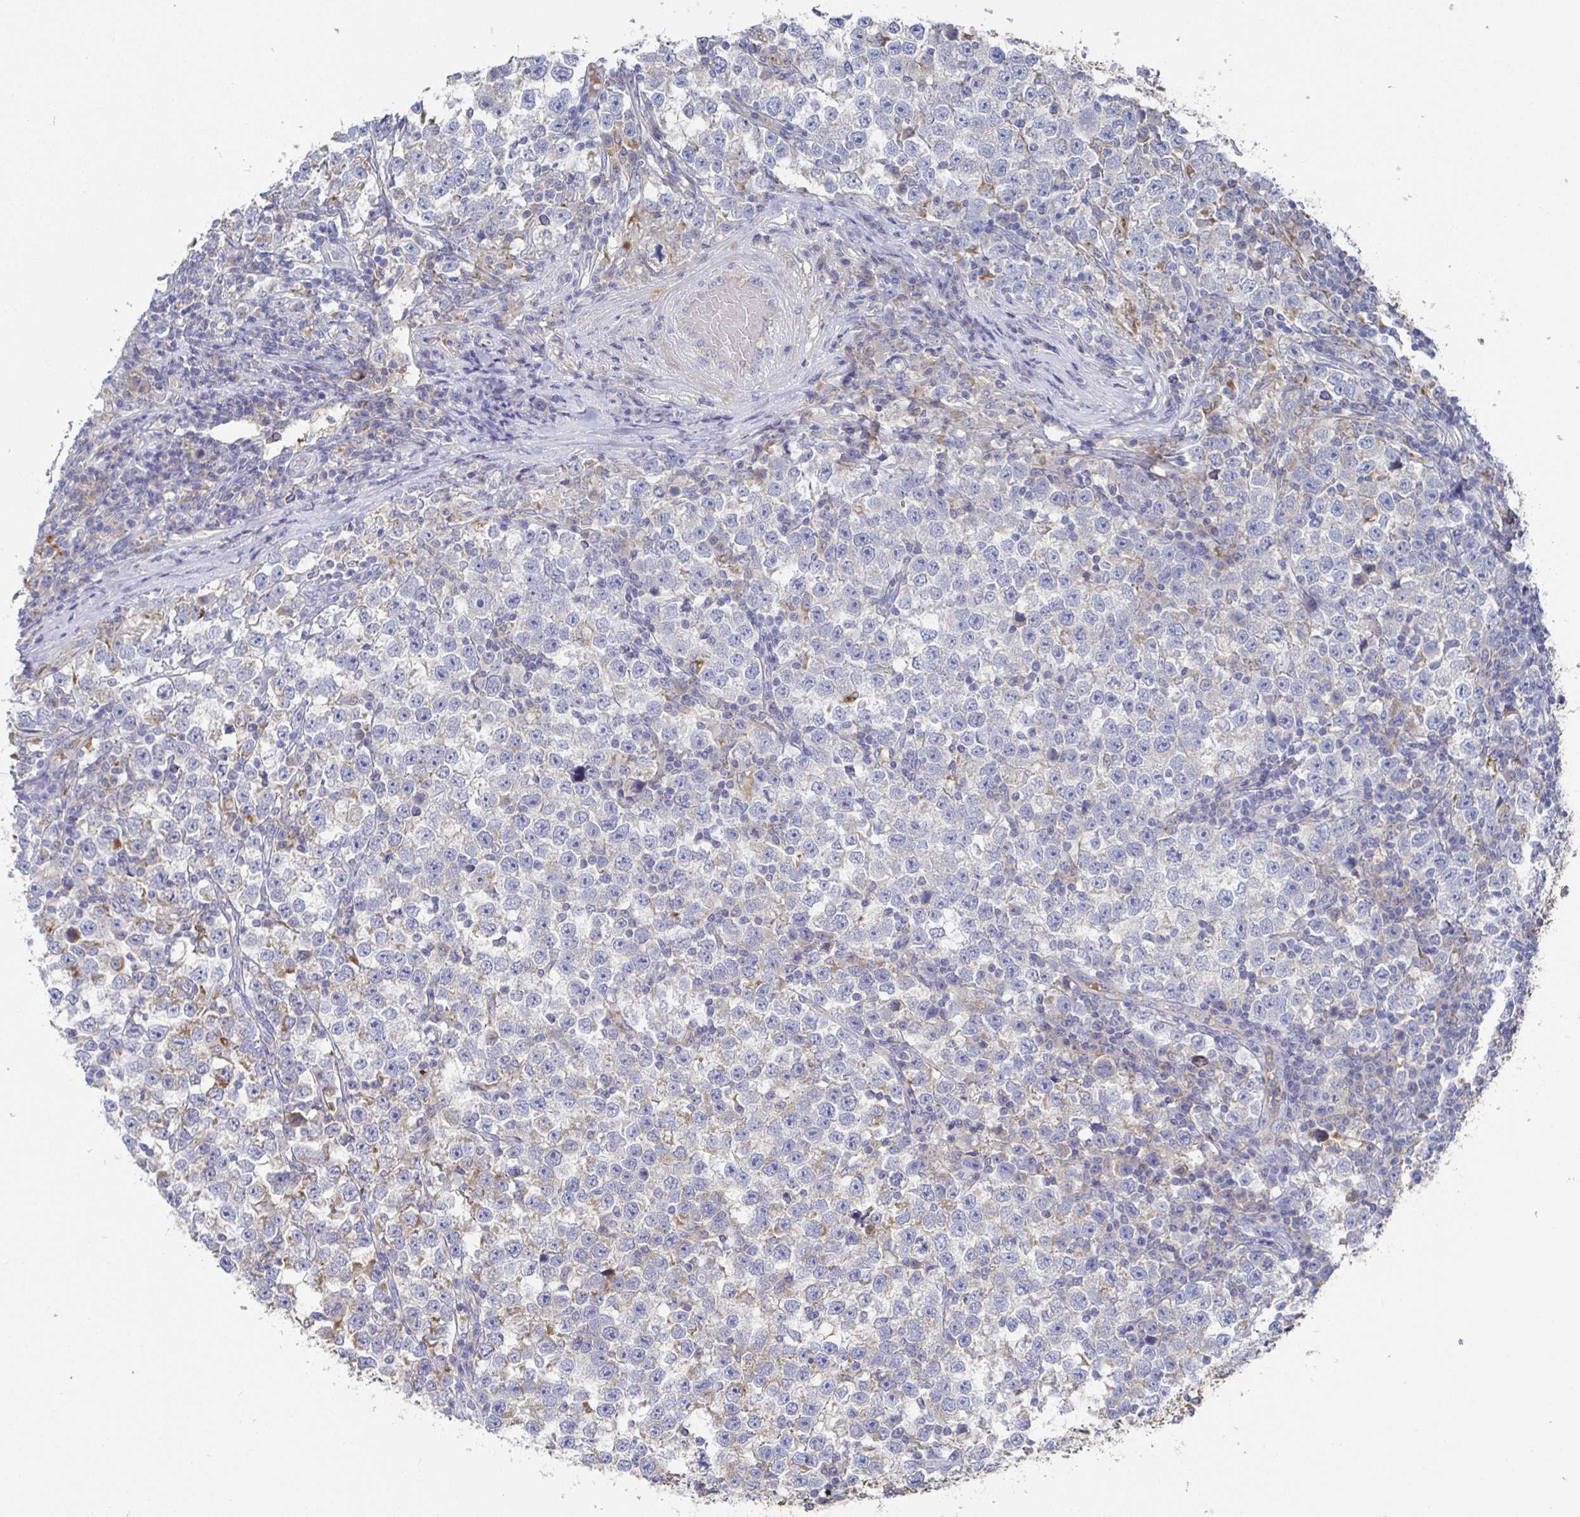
{"staining": {"intensity": "weak", "quantity": "25%-75%", "location": "cytoplasmic/membranous"}, "tissue": "testis cancer", "cell_type": "Tumor cells", "image_type": "cancer", "snomed": [{"axis": "morphology", "description": "Seminoma, NOS"}, {"axis": "topography", "description": "Testis"}], "caption": "There is low levels of weak cytoplasmic/membranous staining in tumor cells of testis cancer (seminoma), as demonstrated by immunohistochemical staining (brown color).", "gene": "GPR148", "patient": {"sex": "male", "age": 43}}